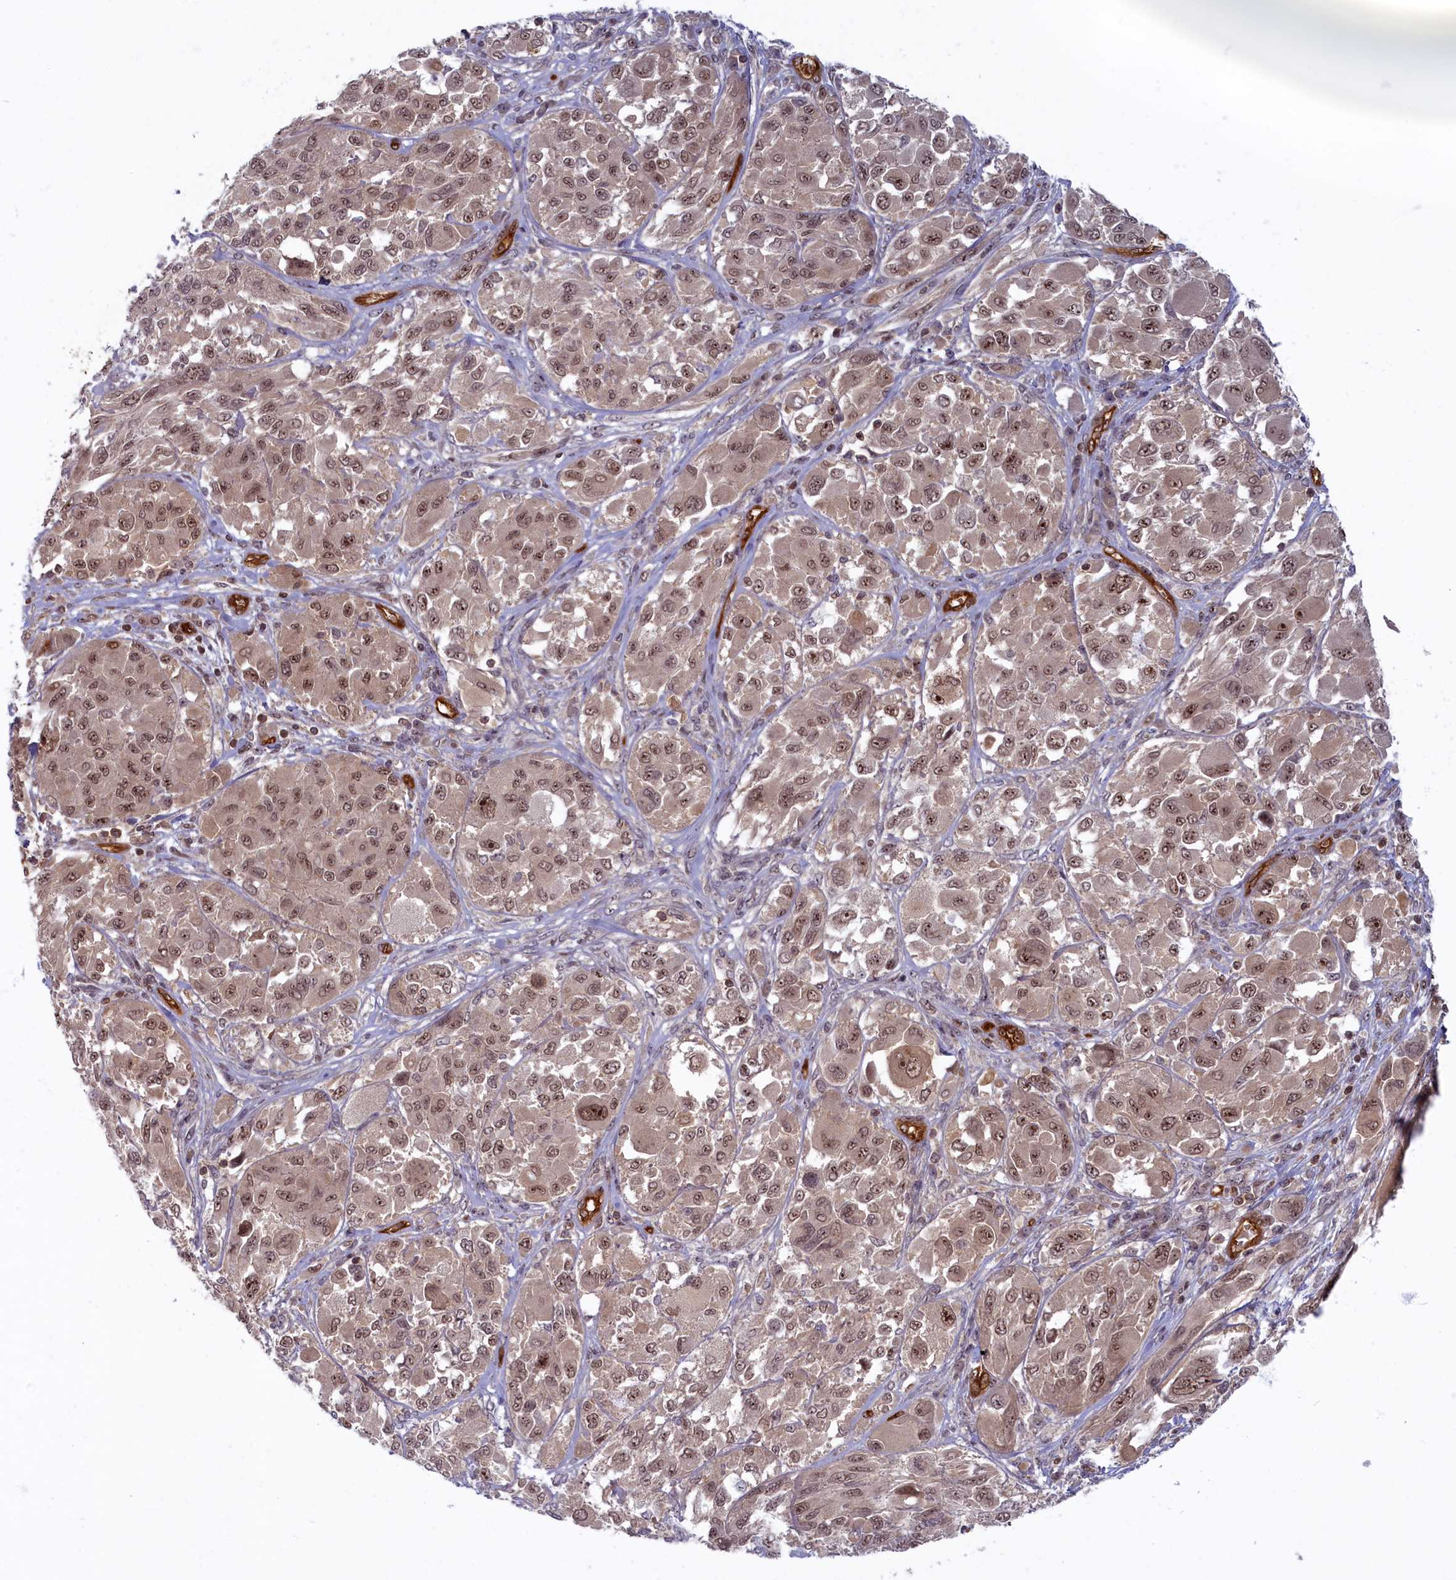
{"staining": {"intensity": "moderate", "quantity": ">75%", "location": "nuclear"}, "tissue": "melanoma", "cell_type": "Tumor cells", "image_type": "cancer", "snomed": [{"axis": "morphology", "description": "Malignant melanoma, NOS"}, {"axis": "topography", "description": "Skin"}], "caption": "Protein analysis of melanoma tissue displays moderate nuclear expression in approximately >75% of tumor cells. Using DAB (3,3'-diaminobenzidine) (brown) and hematoxylin (blue) stains, captured at high magnification using brightfield microscopy.", "gene": "SNRK", "patient": {"sex": "female", "age": 91}}